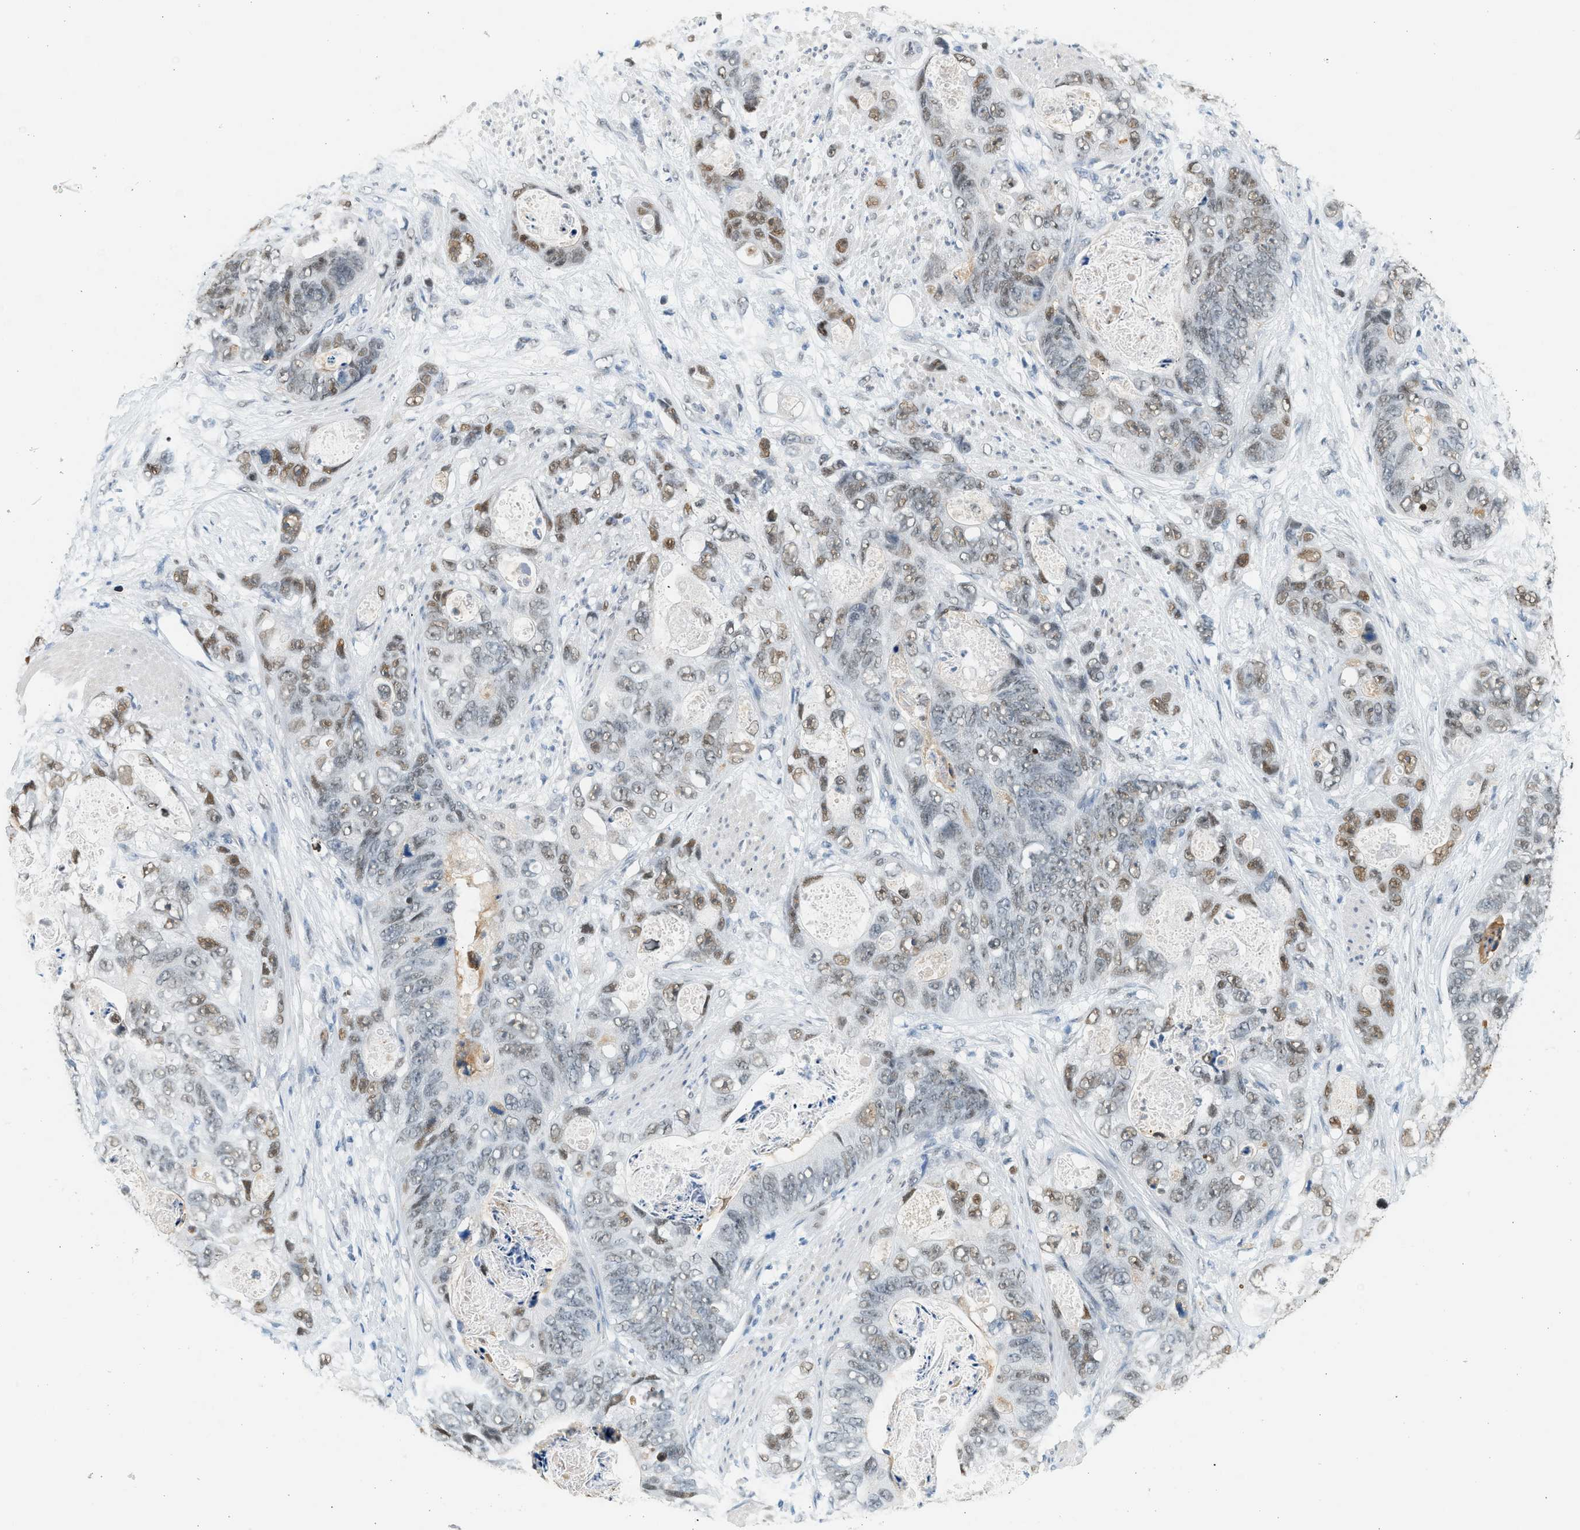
{"staining": {"intensity": "moderate", "quantity": "25%-75%", "location": "nuclear"}, "tissue": "stomach cancer", "cell_type": "Tumor cells", "image_type": "cancer", "snomed": [{"axis": "morphology", "description": "Adenocarcinoma, NOS"}, {"axis": "topography", "description": "Stomach"}], "caption": "Tumor cells display moderate nuclear expression in about 25%-75% of cells in adenocarcinoma (stomach).", "gene": "HIPK1", "patient": {"sex": "female", "age": 89}}